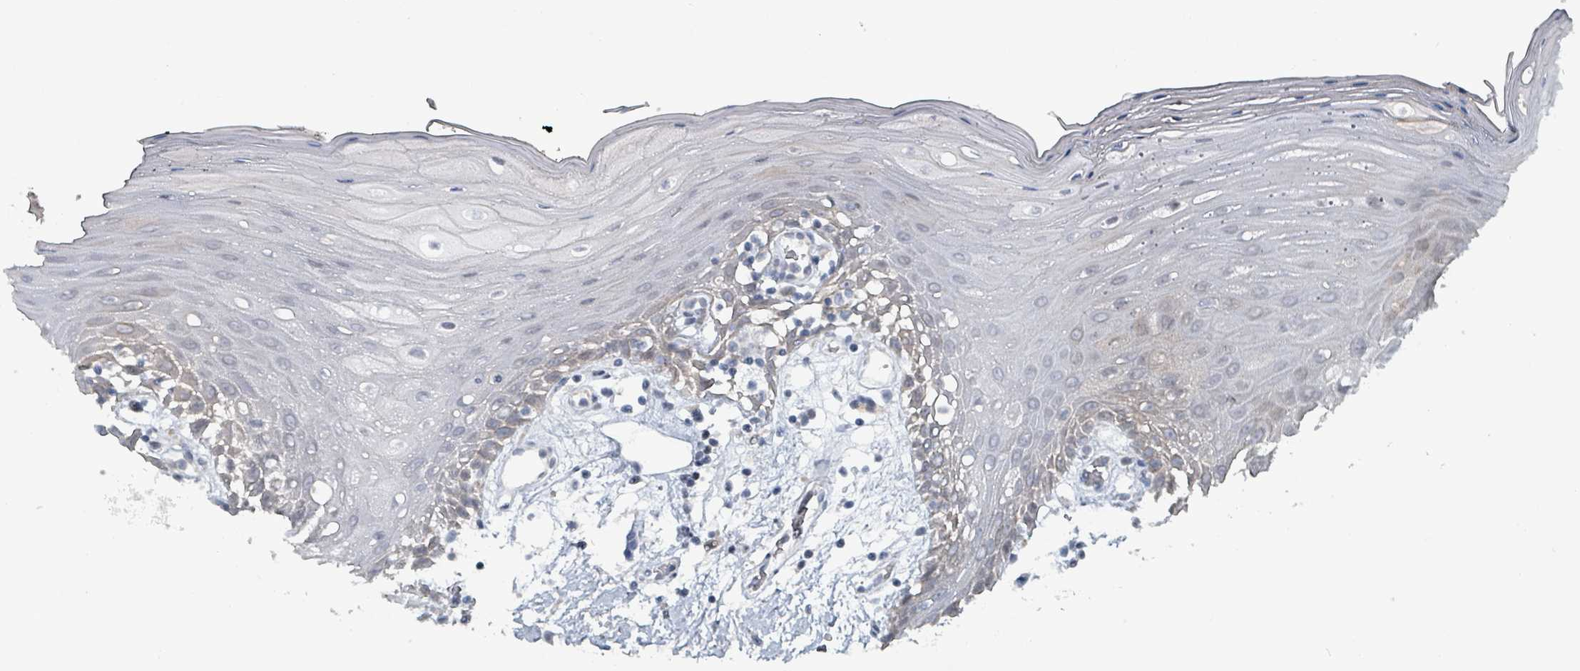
{"staining": {"intensity": "weak", "quantity": "<25%", "location": "cytoplasmic/membranous,nuclear"}, "tissue": "oral mucosa", "cell_type": "Squamous epithelial cells", "image_type": "normal", "snomed": [{"axis": "morphology", "description": "Normal tissue, NOS"}, {"axis": "topography", "description": "Oral tissue"}, {"axis": "topography", "description": "Tounge, NOS"}], "caption": "Immunohistochemical staining of benign human oral mucosa exhibits no significant positivity in squamous epithelial cells. The staining was performed using DAB to visualize the protein expression in brown, while the nuclei were stained in blue with hematoxylin (Magnification: 20x).", "gene": "BIVM", "patient": {"sex": "female", "age": 59}}